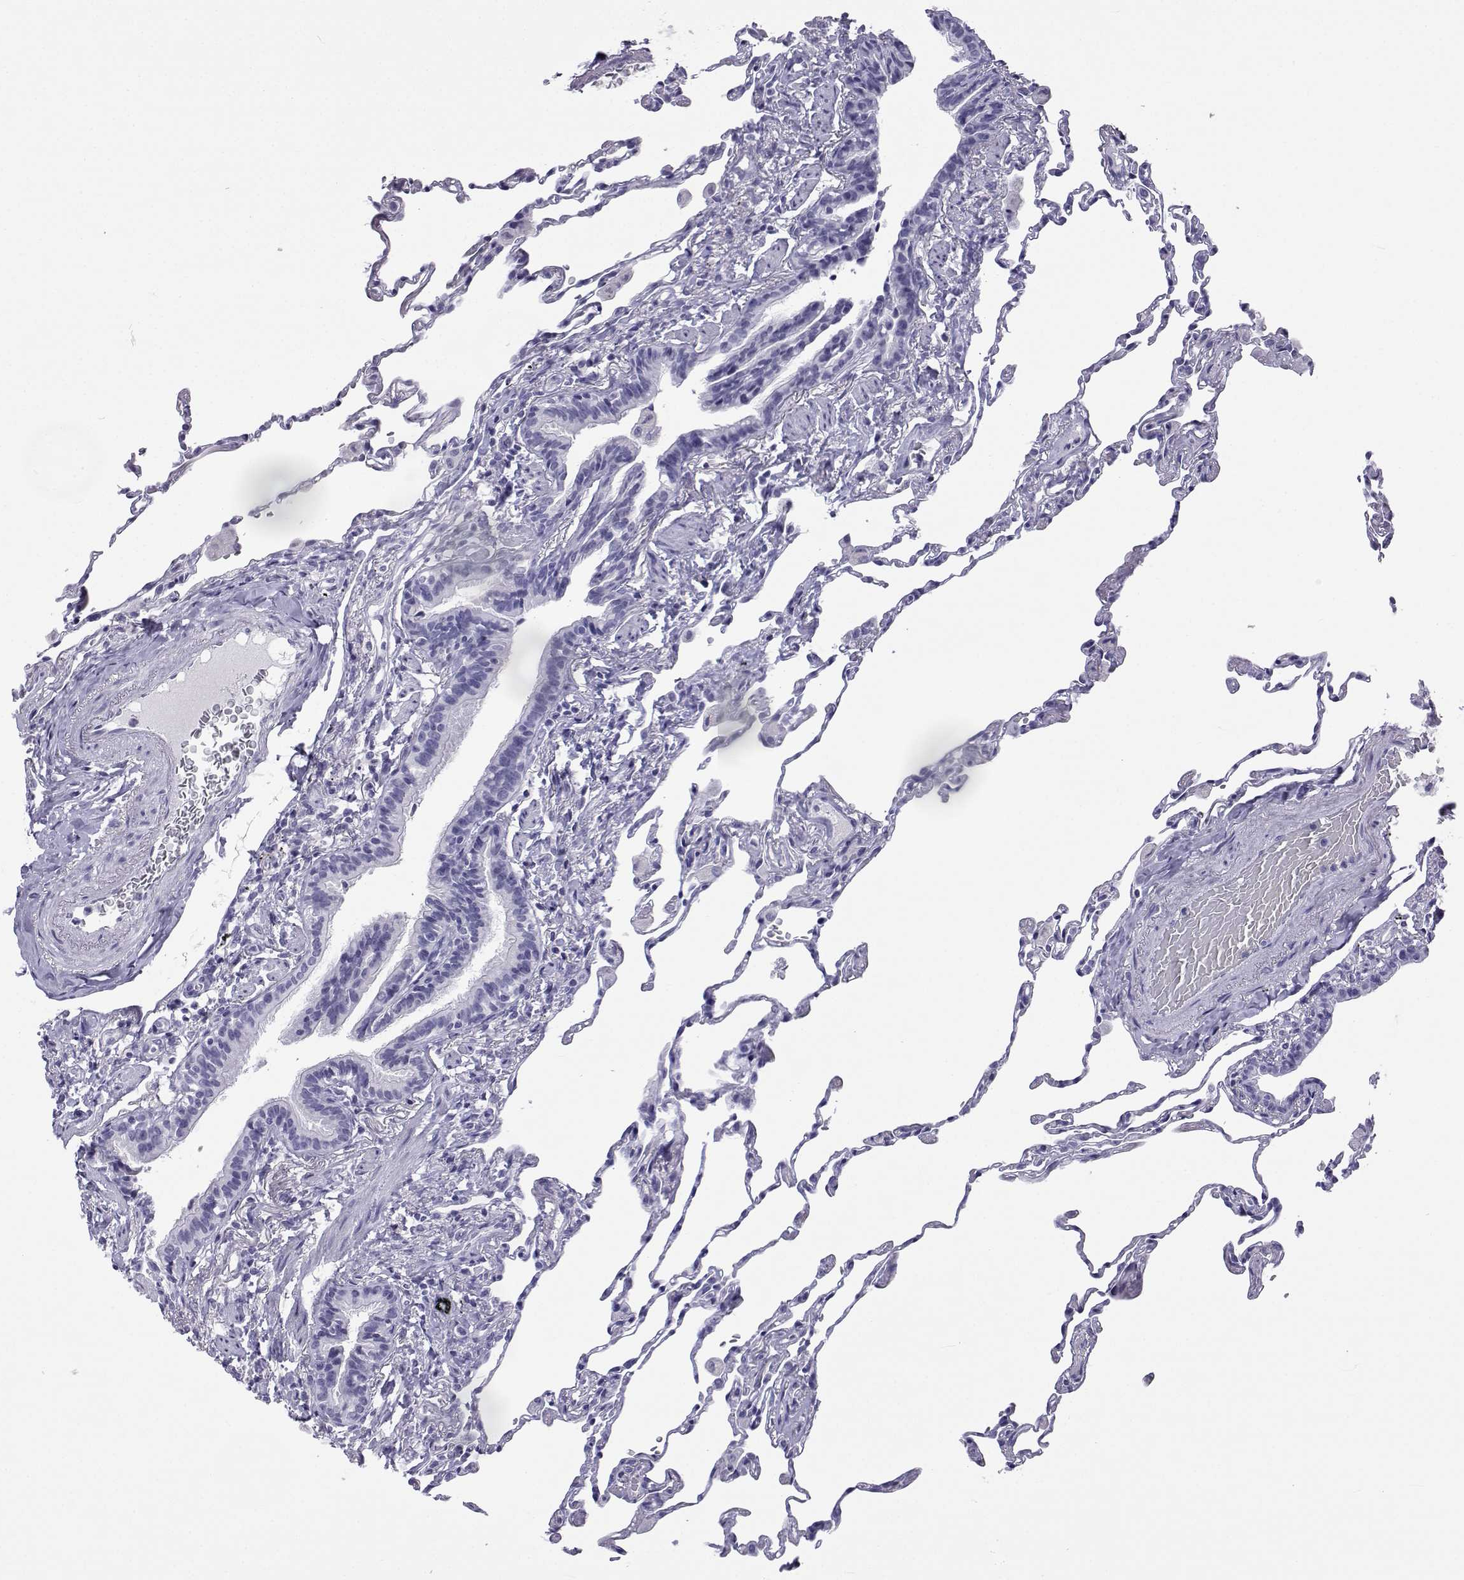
{"staining": {"intensity": "negative", "quantity": "none", "location": "none"}, "tissue": "lung", "cell_type": "Alveolar cells", "image_type": "normal", "snomed": [{"axis": "morphology", "description": "Normal tissue, NOS"}, {"axis": "topography", "description": "Lung"}], "caption": "Immunohistochemistry of benign lung reveals no staining in alveolar cells. (Brightfield microscopy of DAB IHC at high magnification).", "gene": "ACTL7A", "patient": {"sex": "female", "age": 57}}